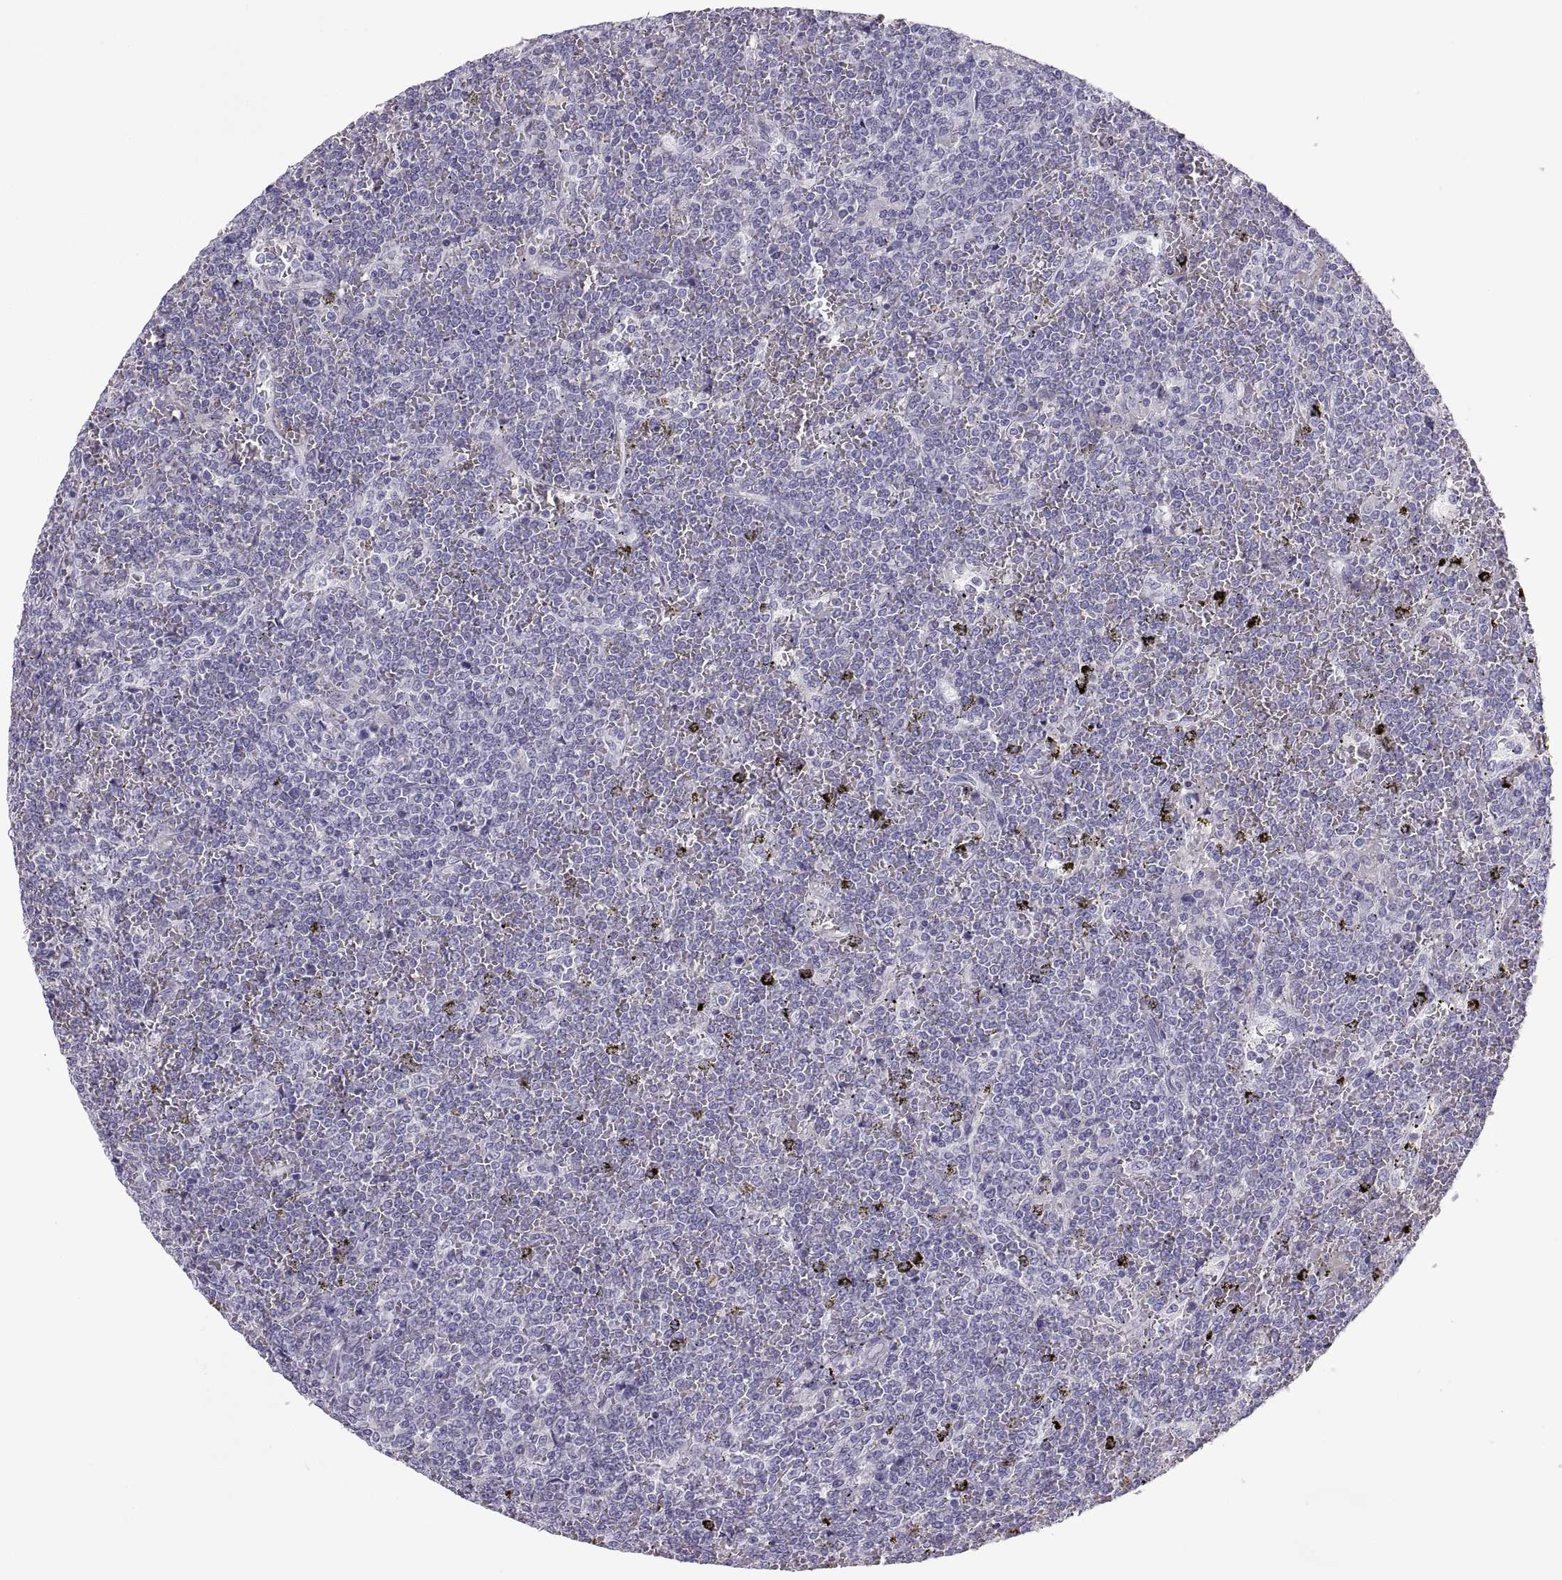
{"staining": {"intensity": "negative", "quantity": "none", "location": "none"}, "tissue": "lymphoma", "cell_type": "Tumor cells", "image_type": "cancer", "snomed": [{"axis": "morphology", "description": "Malignant lymphoma, non-Hodgkin's type, Low grade"}, {"axis": "topography", "description": "Spleen"}], "caption": "The image reveals no staining of tumor cells in low-grade malignant lymphoma, non-Hodgkin's type.", "gene": "MAGEB2", "patient": {"sex": "female", "age": 19}}